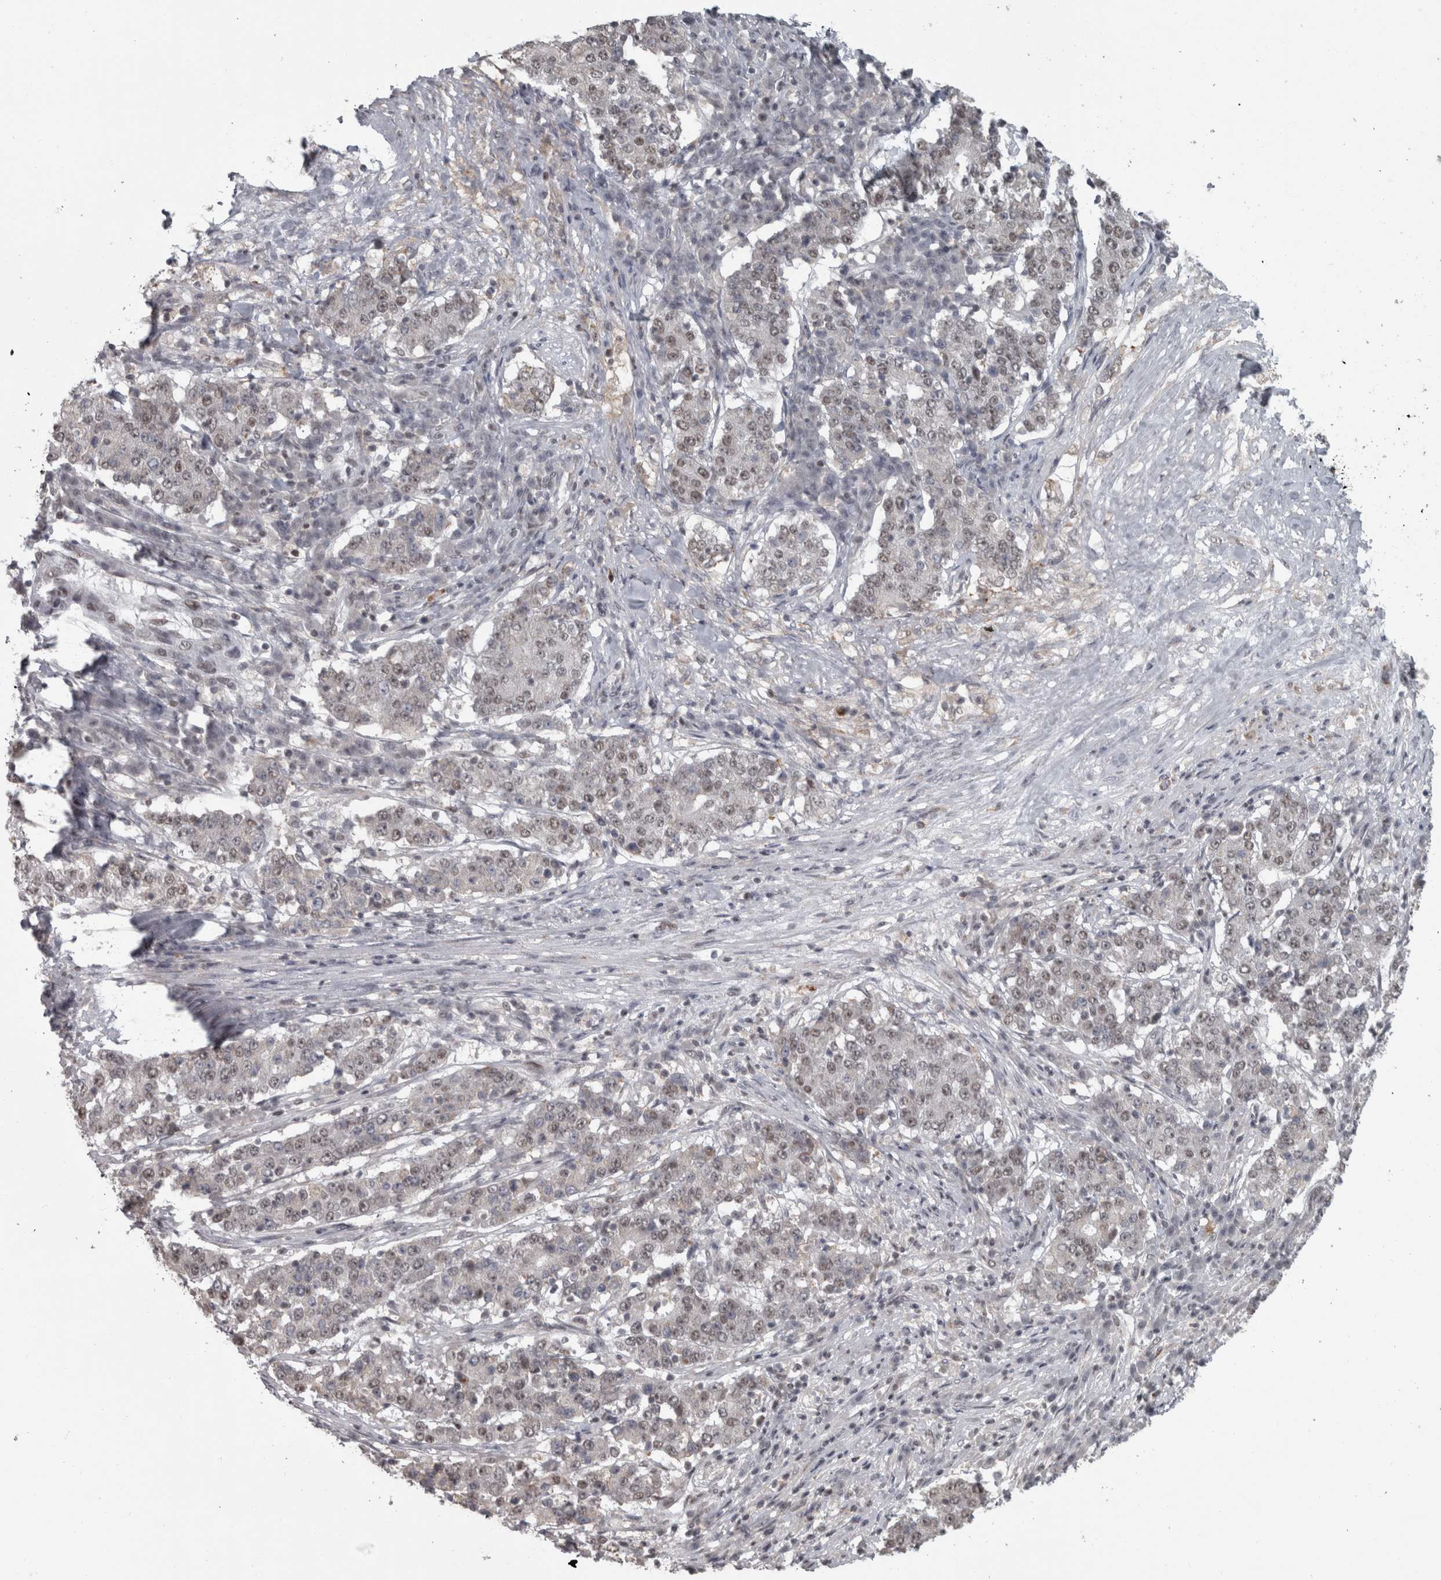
{"staining": {"intensity": "weak", "quantity": ">75%", "location": "nuclear"}, "tissue": "stomach cancer", "cell_type": "Tumor cells", "image_type": "cancer", "snomed": [{"axis": "morphology", "description": "Adenocarcinoma, NOS"}, {"axis": "topography", "description": "Stomach"}], "caption": "IHC staining of adenocarcinoma (stomach), which demonstrates low levels of weak nuclear staining in approximately >75% of tumor cells indicating weak nuclear protein positivity. The staining was performed using DAB (3,3'-diaminobenzidine) (brown) for protein detection and nuclei were counterstained in hematoxylin (blue).", "gene": "MICU3", "patient": {"sex": "male", "age": 59}}